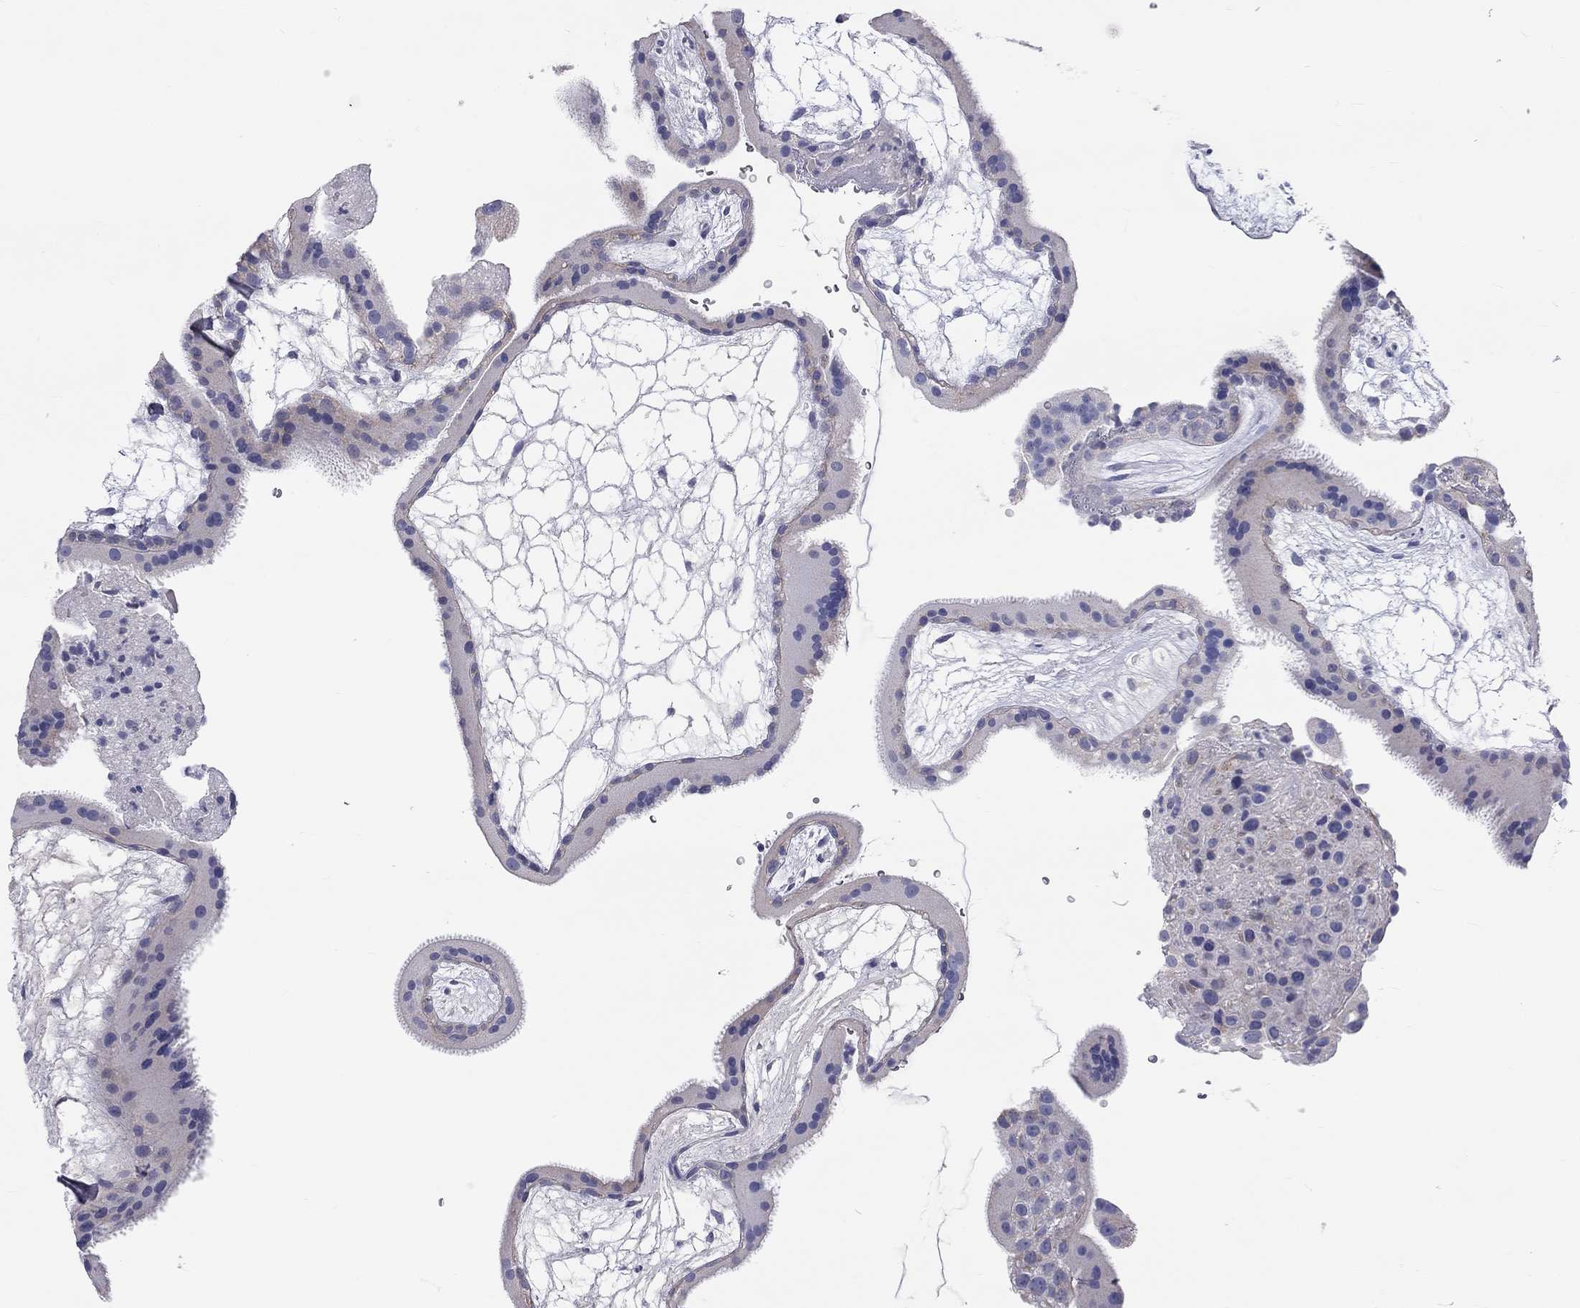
{"staining": {"intensity": "negative", "quantity": "none", "location": "none"}, "tissue": "placenta", "cell_type": "Decidual cells", "image_type": "normal", "snomed": [{"axis": "morphology", "description": "Normal tissue, NOS"}, {"axis": "topography", "description": "Placenta"}], "caption": "Immunohistochemistry (IHC) of unremarkable human placenta reveals no expression in decidual cells. (Immunohistochemistry (IHC), brightfield microscopy, high magnification).", "gene": "ST7L", "patient": {"sex": "female", "age": 19}}